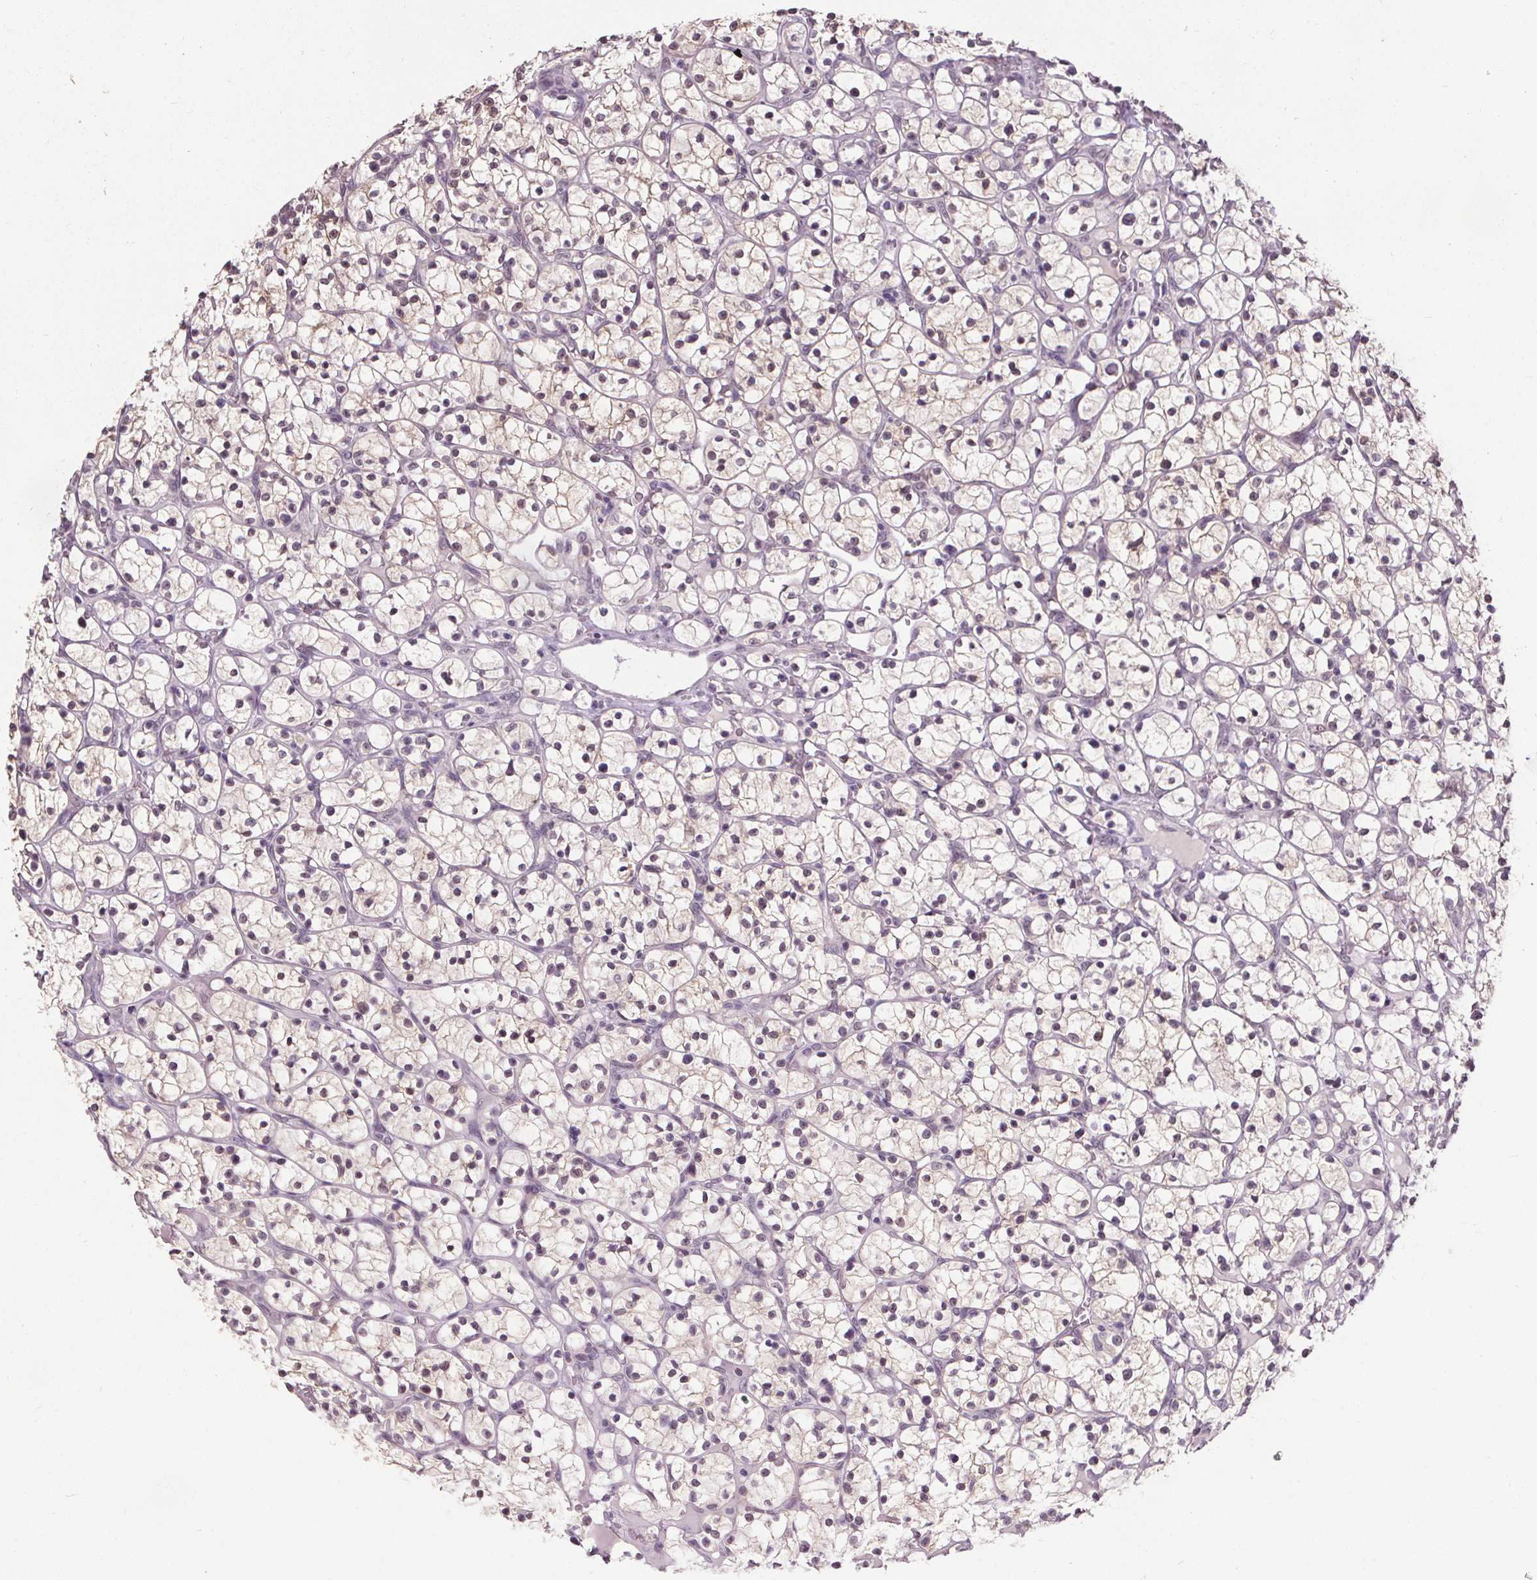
{"staining": {"intensity": "weak", "quantity": "<25%", "location": "nuclear"}, "tissue": "renal cancer", "cell_type": "Tumor cells", "image_type": "cancer", "snomed": [{"axis": "morphology", "description": "Adenocarcinoma, NOS"}, {"axis": "topography", "description": "Kidney"}], "caption": "Immunohistochemistry (IHC) micrograph of neoplastic tissue: human renal cancer stained with DAB demonstrates no significant protein expression in tumor cells.", "gene": "SLC2A9", "patient": {"sex": "female", "age": 64}}